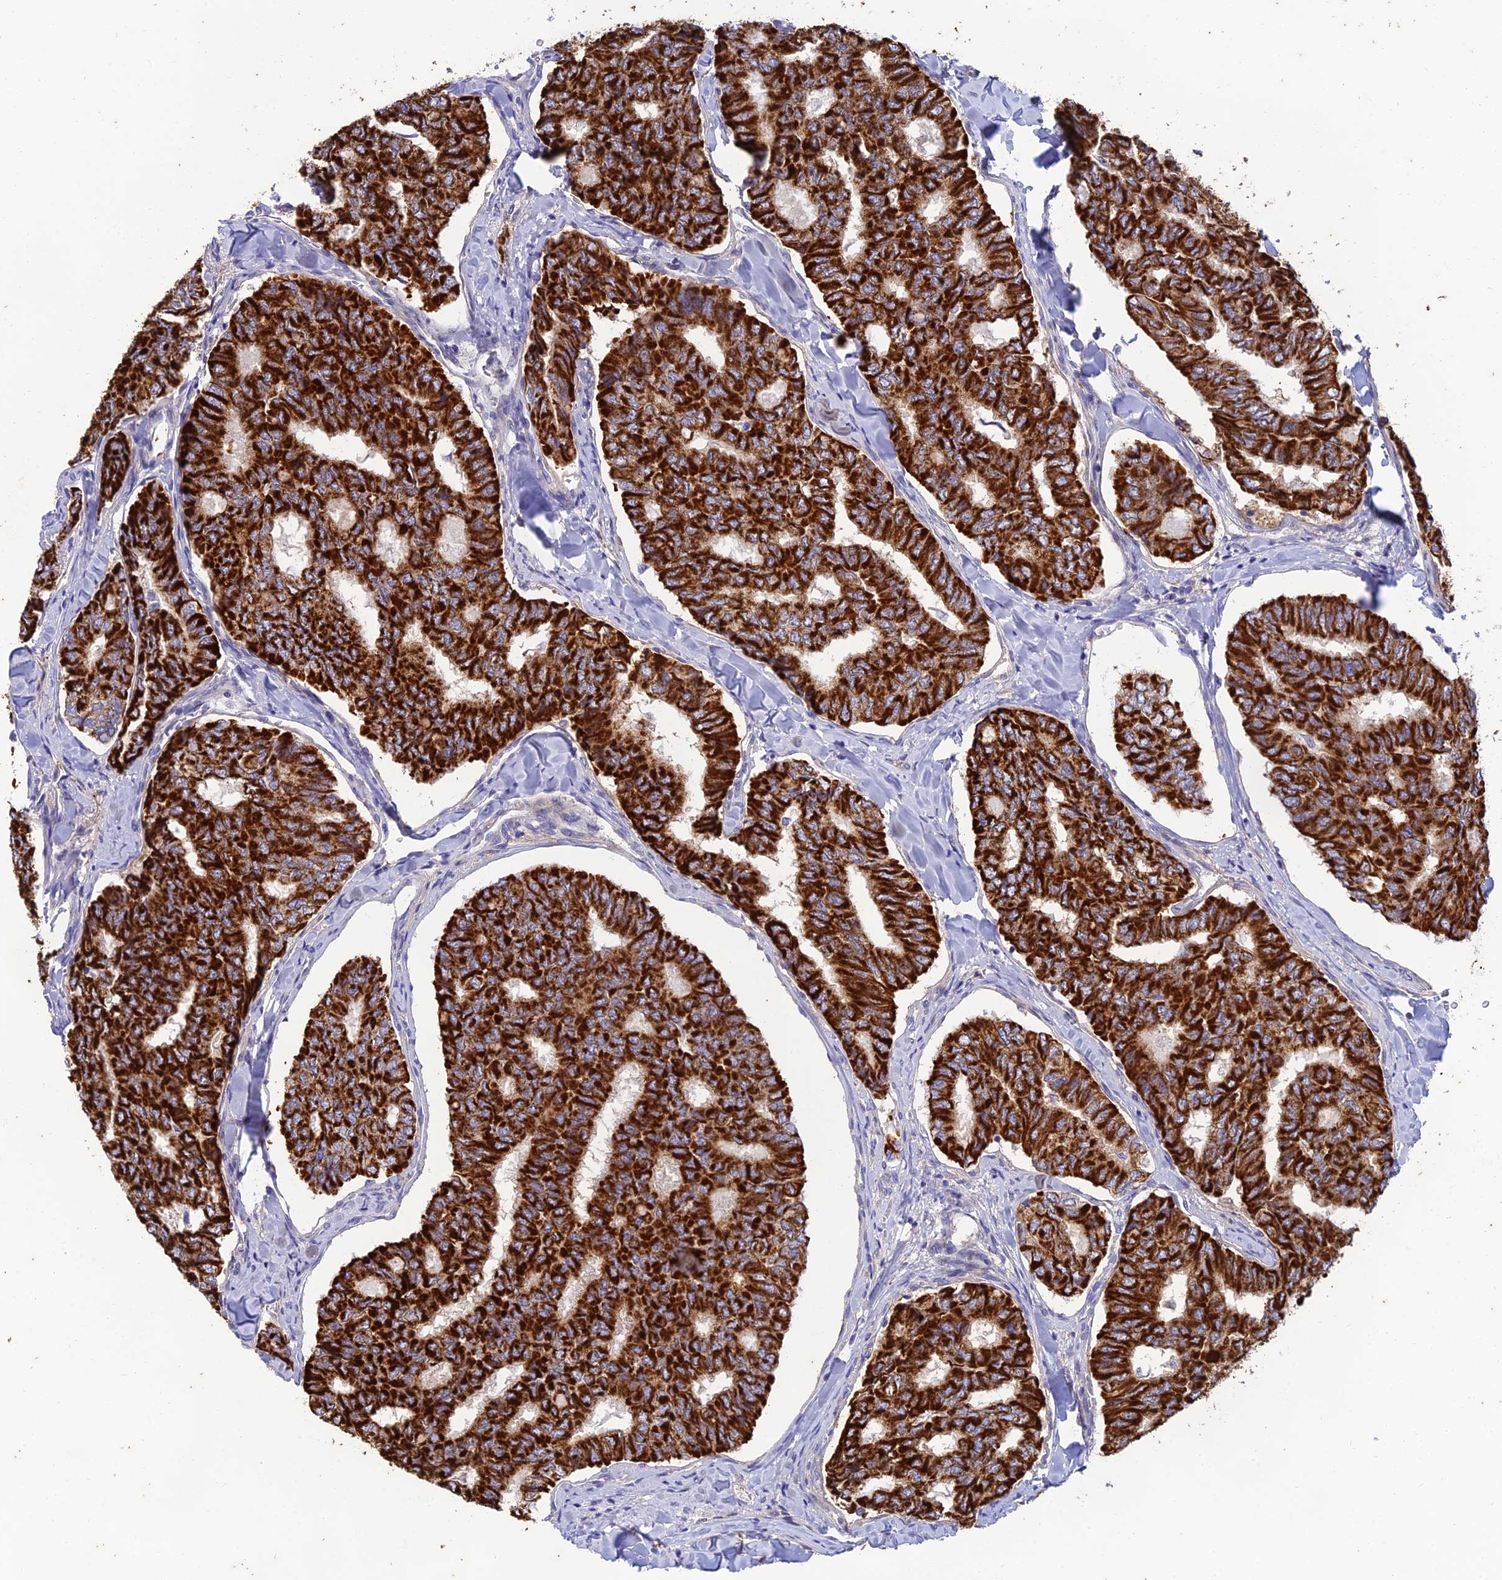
{"staining": {"intensity": "strong", "quantity": ">75%", "location": "cytoplasmic/membranous"}, "tissue": "thyroid cancer", "cell_type": "Tumor cells", "image_type": "cancer", "snomed": [{"axis": "morphology", "description": "Papillary adenocarcinoma, NOS"}, {"axis": "topography", "description": "Thyroid gland"}], "caption": "Tumor cells reveal high levels of strong cytoplasmic/membranous positivity in about >75% of cells in human papillary adenocarcinoma (thyroid).", "gene": "PTCD2", "patient": {"sex": "female", "age": 35}}